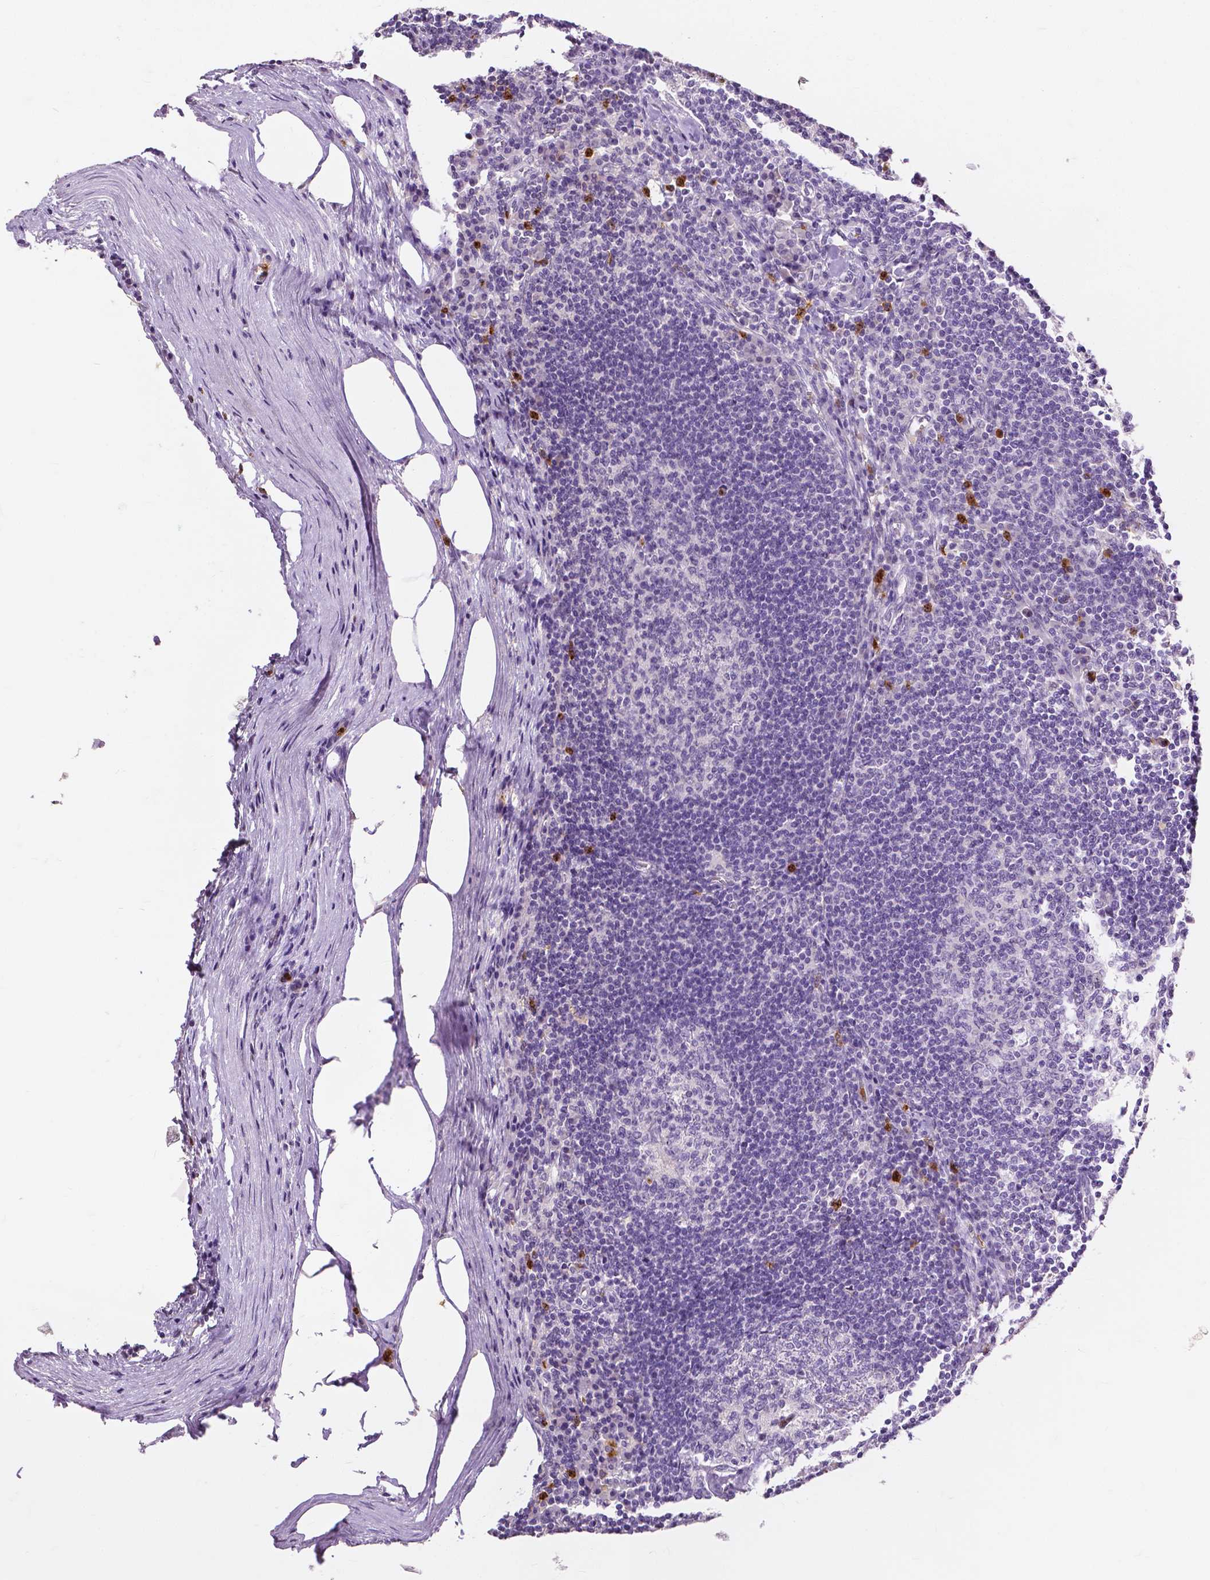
{"staining": {"intensity": "negative", "quantity": "none", "location": "none"}, "tissue": "lymph node", "cell_type": "Germinal center cells", "image_type": "normal", "snomed": [{"axis": "morphology", "description": "Normal tissue, NOS"}, {"axis": "topography", "description": "Lymph node"}], "caption": "The photomicrograph reveals no staining of germinal center cells in benign lymph node.", "gene": "CXCR2", "patient": {"sex": "male", "age": 67}}